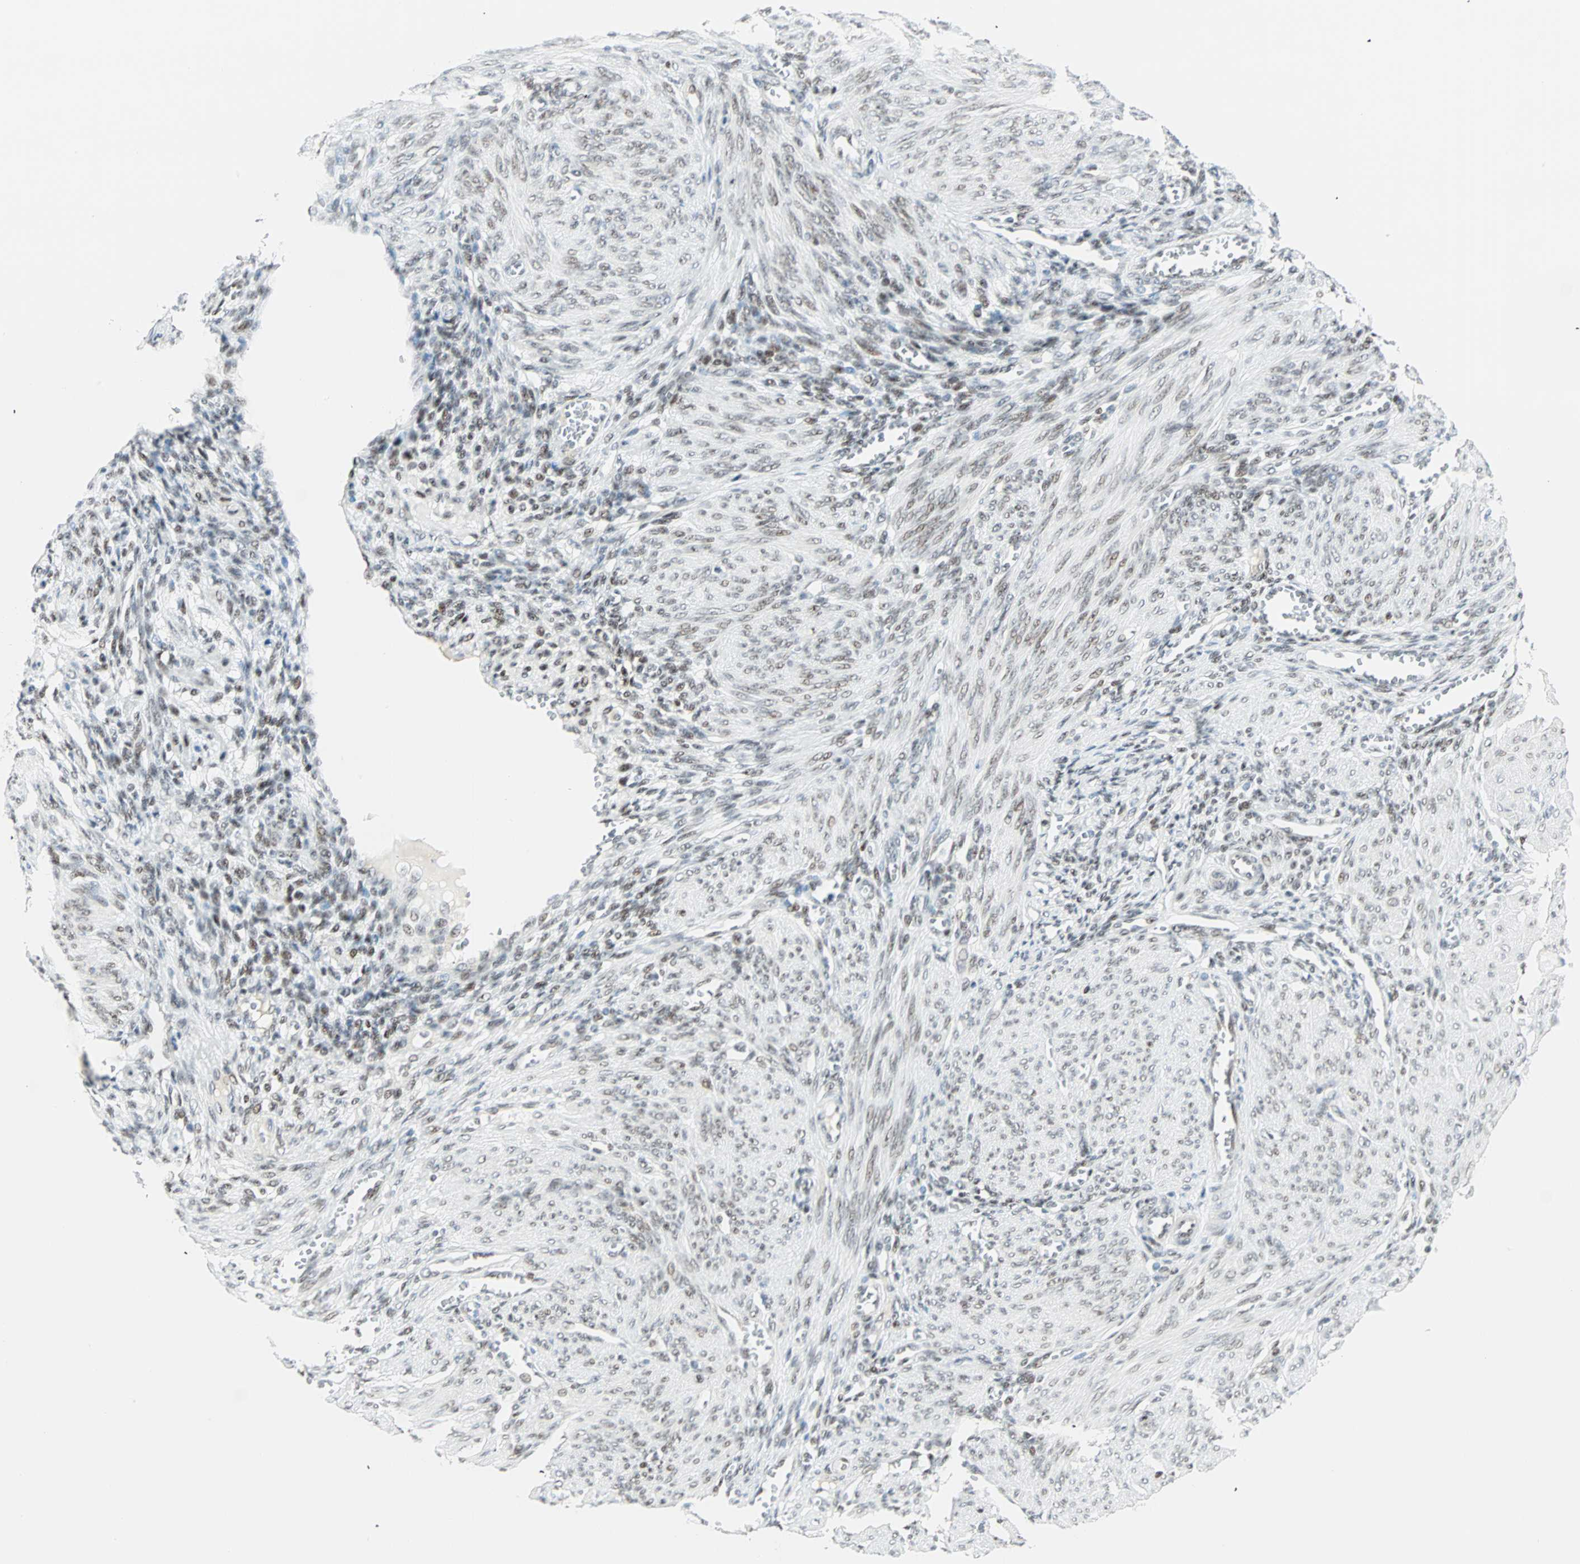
{"staining": {"intensity": "weak", "quantity": "25%-75%", "location": "nuclear"}, "tissue": "endometrium", "cell_type": "Cells in endometrial stroma", "image_type": "normal", "snomed": [{"axis": "morphology", "description": "Normal tissue, NOS"}, {"axis": "topography", "description": "Endometrium"}], "caption": "Immunohistochemical staining of benign endometrium exhibits 25%-75% levels of weak nuclear protein positivity in about 25%-75% of cells in endometrial stroma.", "gene": "PKNOX1", "patient": {"sex": "female", "age": 72}}